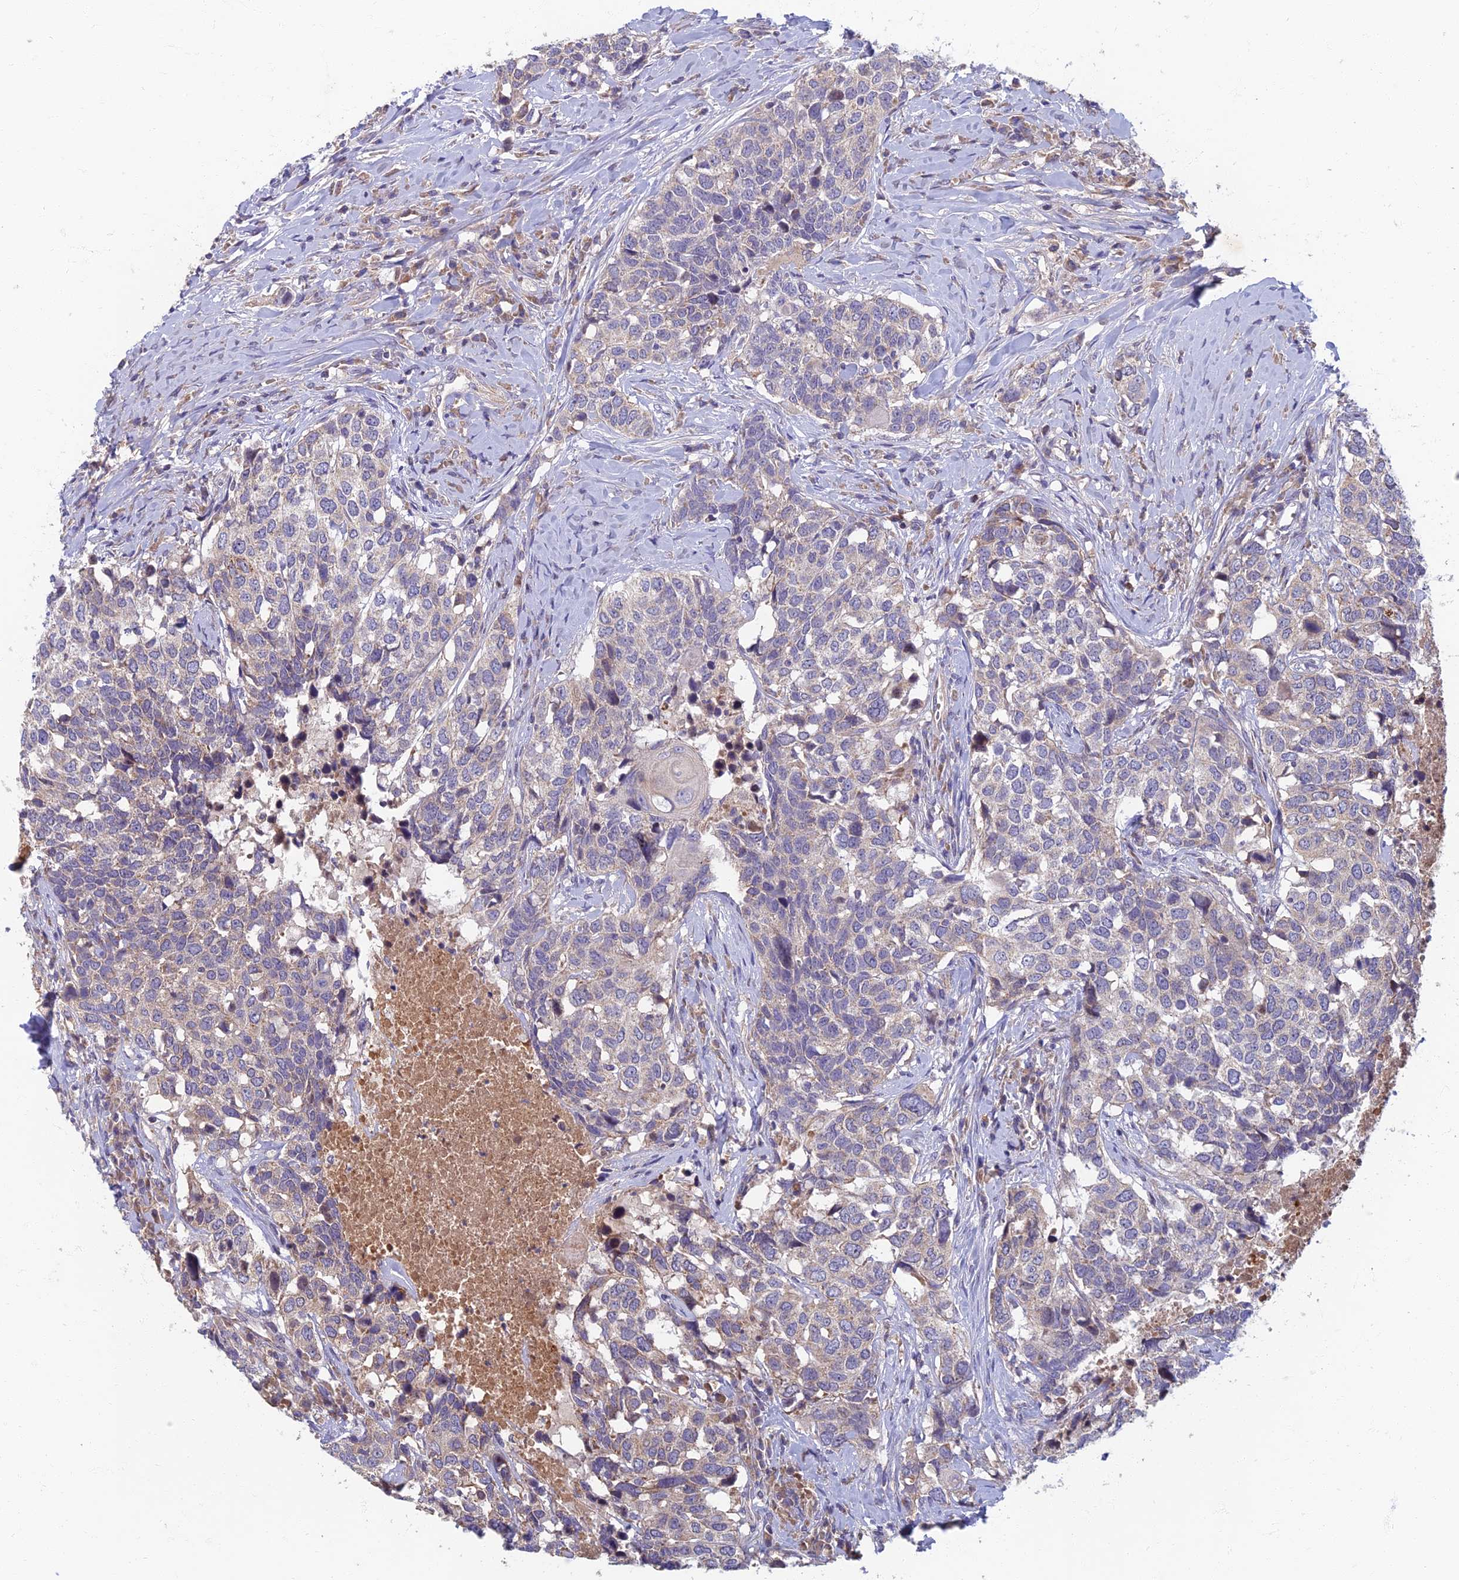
{"staining": {"intensity": "negative", "quantity": "none", "location": "none"}, "tissue": "head and neck cancer", "cell_type": "Tumor cells", "image_type": "cancer", "snomed": [{"axis": "morphology", "description": "Squamous cell carcinoma, NOS"}, {"axis": "topography", "description": "Head-Neck"}], "caption": "Histopathology image shows no significant protein staining in tumor cells of head and neck cancer. (DAB immunohistochemistry (IHC) with hematoxylin counter stain).", "gene": "SOGA1", "patient": {"sex": "male", "age": 66}}